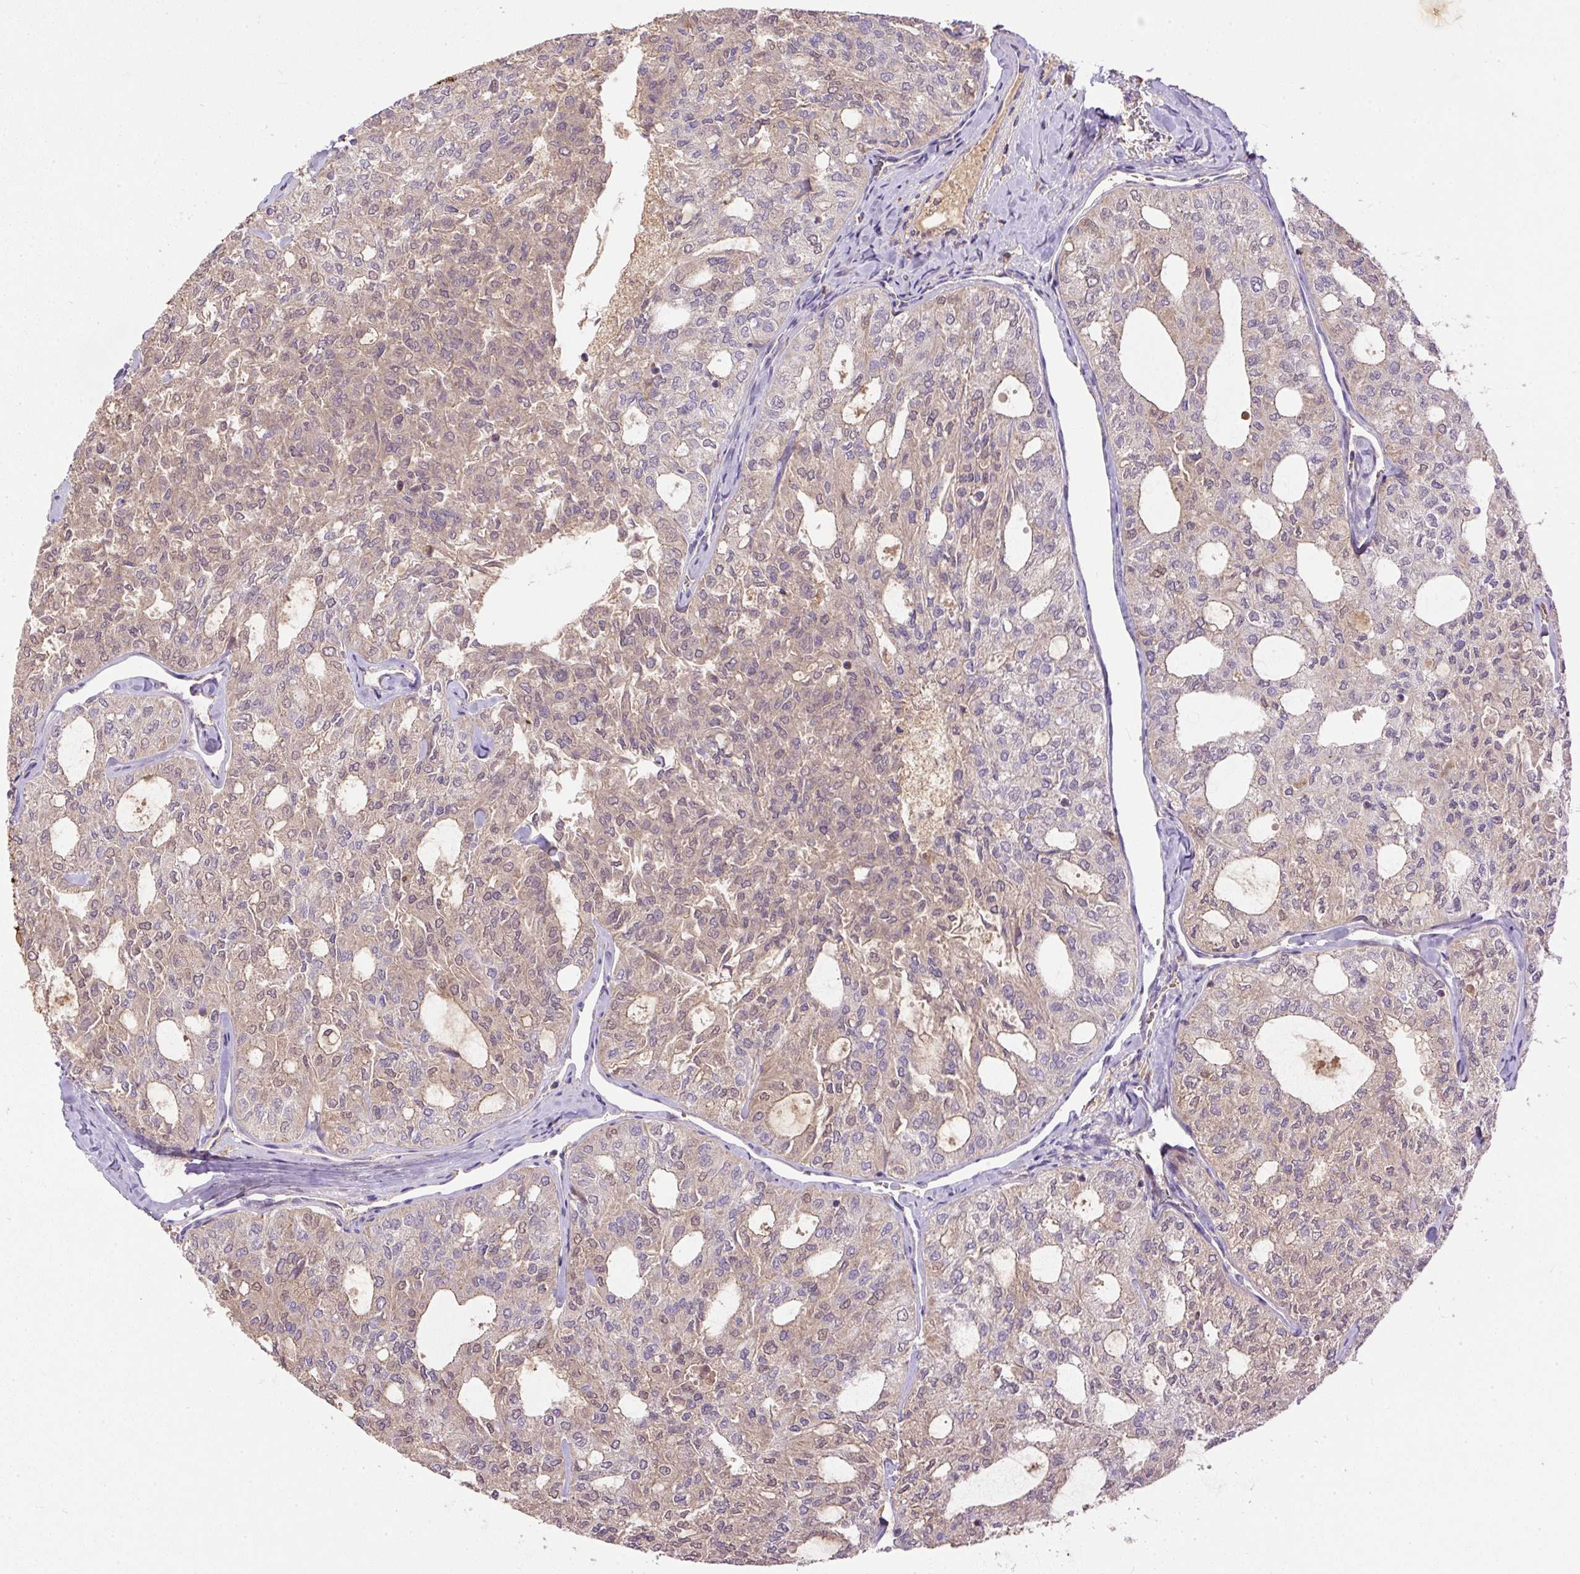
{"staining": {"intensity": "weak", "quantity": "25%-75%", "location": "cytoplasmic/membranous"}, "tissue": "thyroid cancer", "cell_type": "Tumor cells", "image_type": "cancer", "snomed": [{"axis": "morphology", "description": "Follicular adenoma carcinoma, NOS"}, {"axis": "topography", "description": "Thyroid gland"}], "caption": "A brown stain highlights weak cytoplasmic/membranous staining of a protein in human thyroid cancer tumor cells.", "gene": "DAPK1", "patient": {"sex": "male", "age": 75}}